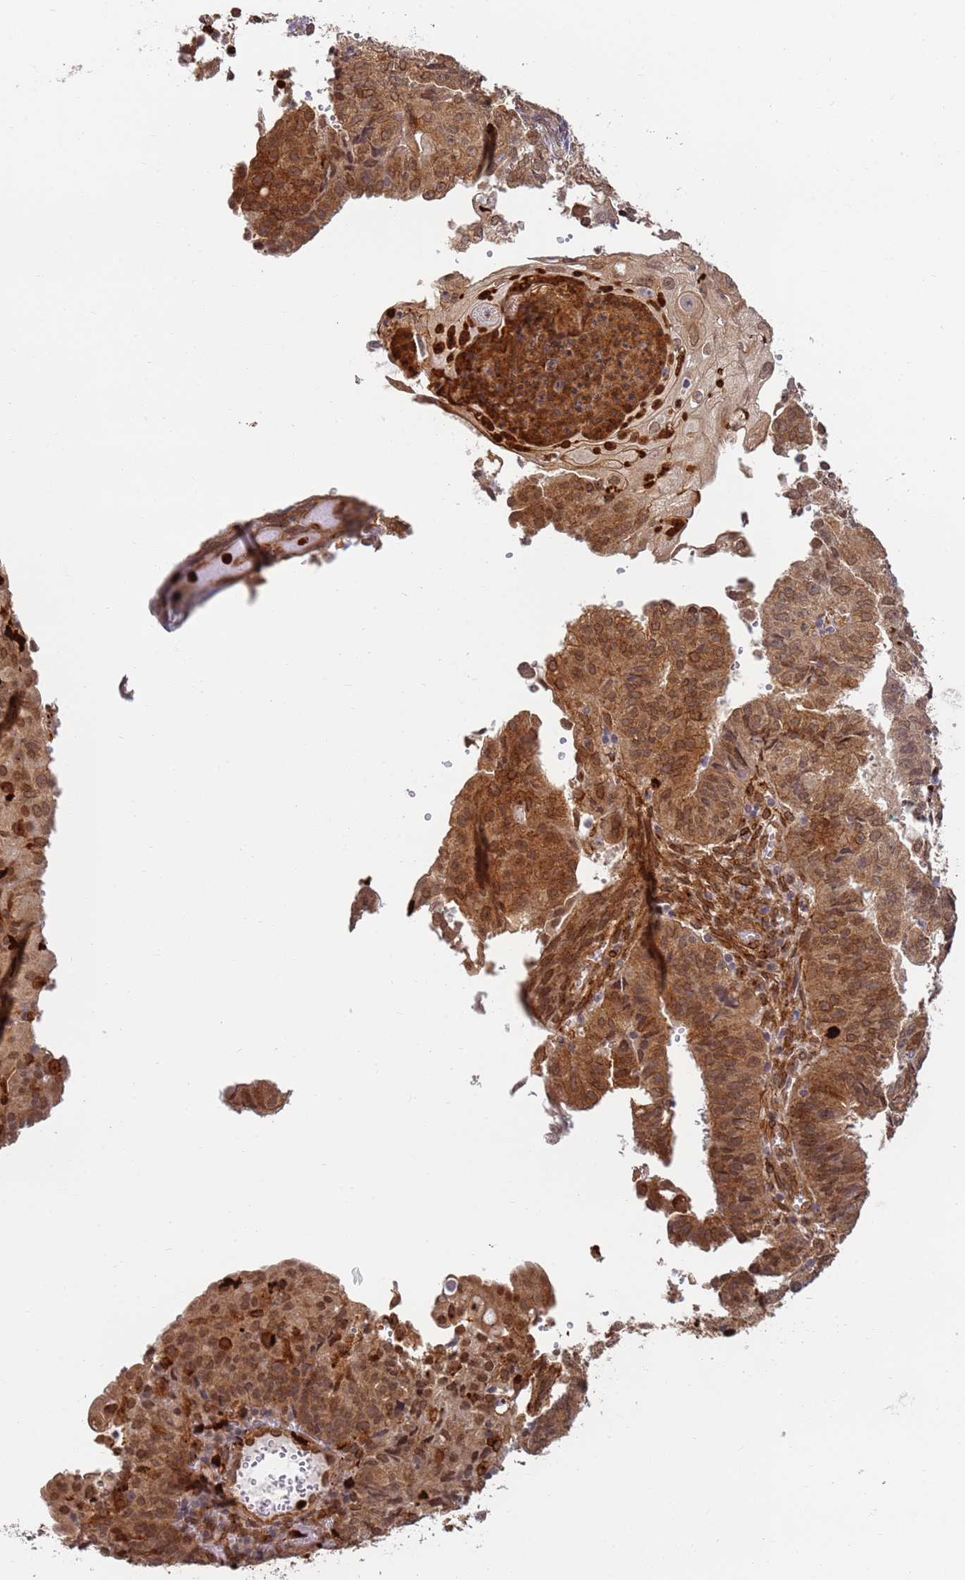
{"staining": {"intensity": "moderate", "quantity": ">75%", "location": "cytoplasmic/membranous,nuclear"}, "tissue": "endometrial cancer", "cell_type": "Tumor cells", "image_type": "cancer", "snomed": [{"axis": "morphology", "description": "Adenocarcinoma, NOS"}, {"axis": "topography", "description": "Endometrium"}], "caption": "This micrograph shows immunohistochemistry staining of endometrial cancer (adenocarcinoma), with medium moderate cytoplasmic/membranous and nuclear staining in approximately >75% of tumor cells.", "gene": "CEP170", "patient": {"sex": "female", "age": 56}}